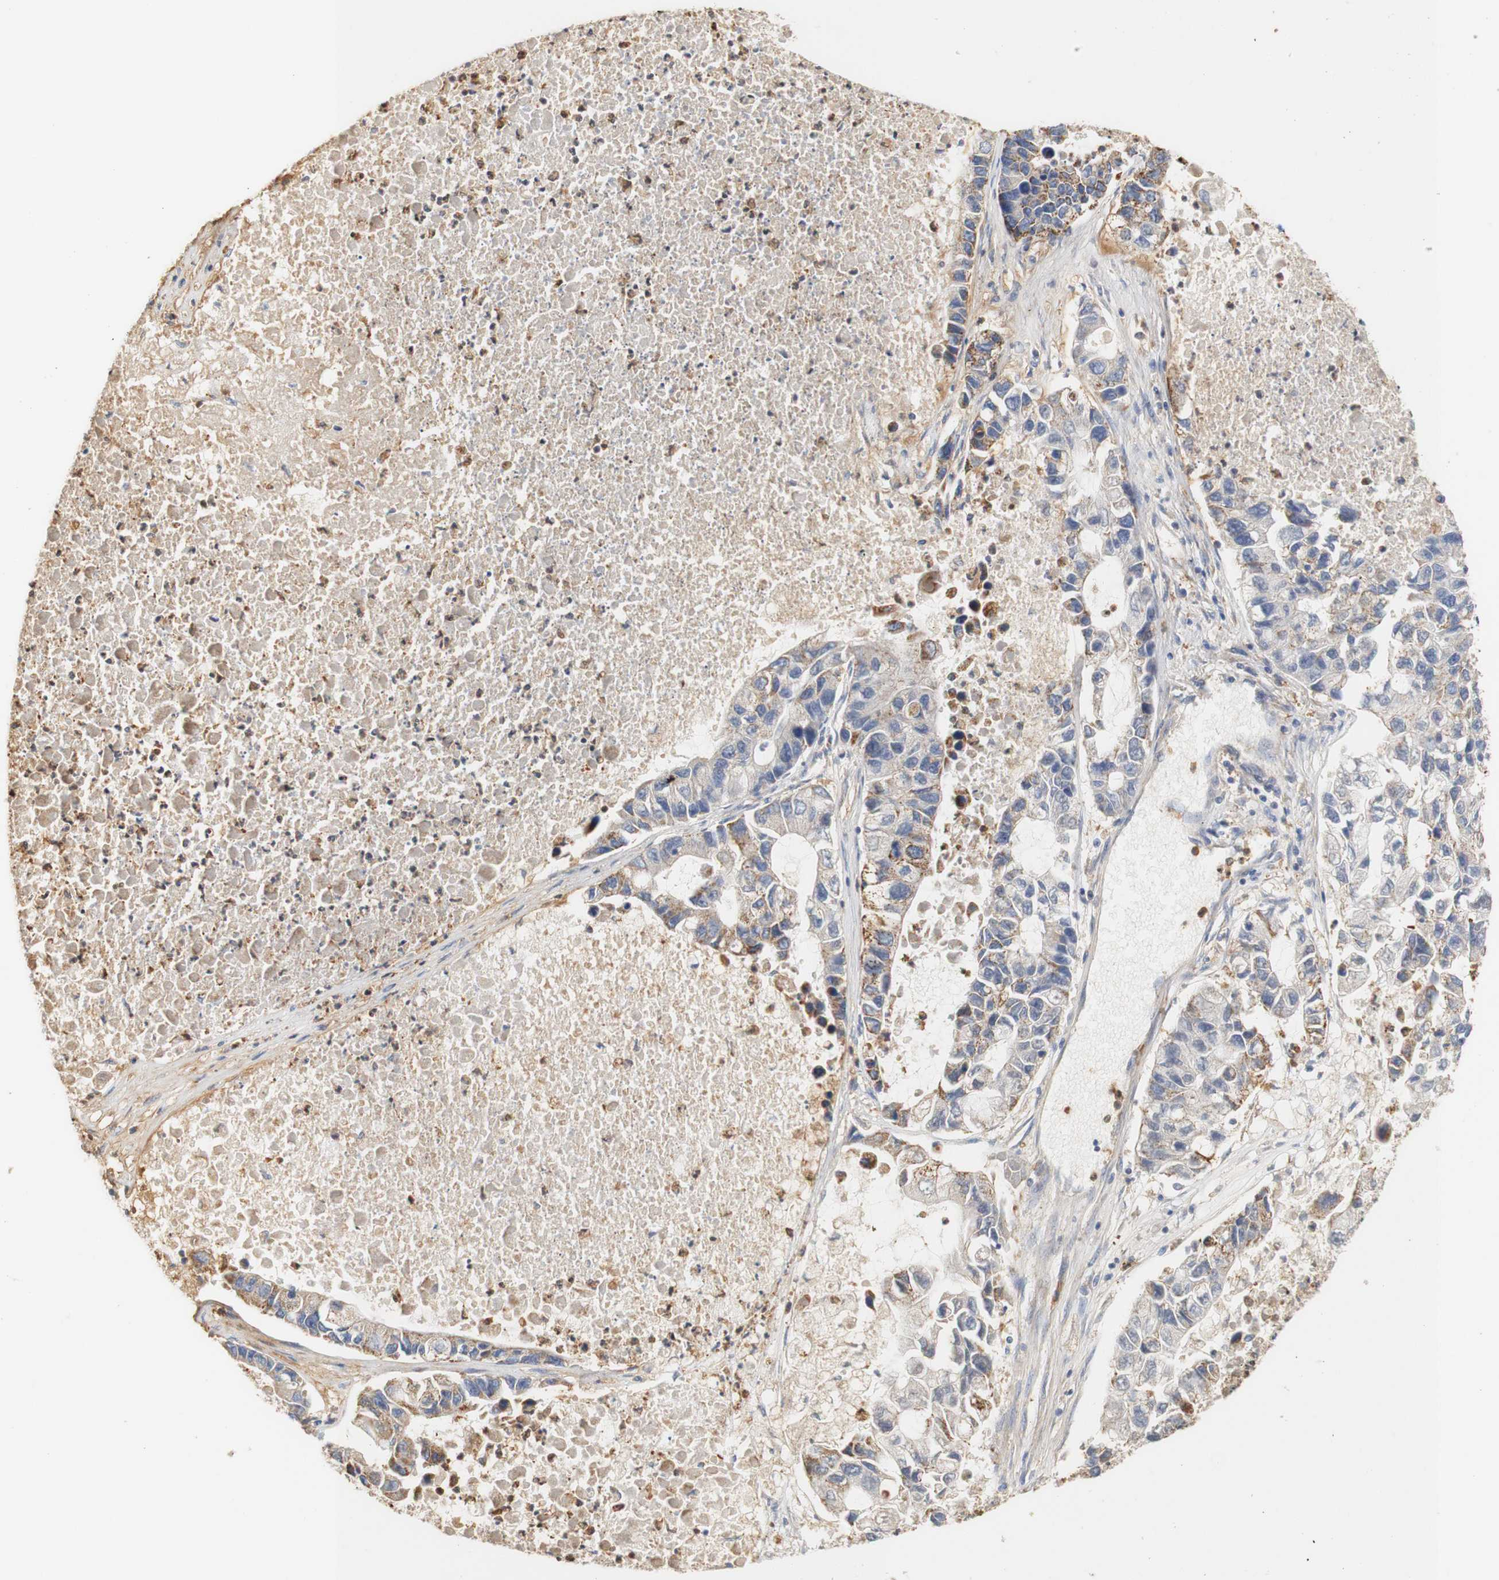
{"staining": {"intensity": "moderate", "quantity": "<25%", "location": "cytoplasmic/membranous"}, "tissue": "lung cancer", "cell_type": "Tumor cells", "image_type": "cancer", "snomed": [{"axis": "morphology", "description": "Adenocarcinoma, NOS"}, {"axis": "topography", "description": "Lung"}], "caption": "Immunohistochemical staining of lung cancer exhibits moderate cytoplasmic/membranous protein expression in approximately <25% of tumor cells. The protein is stained brown, and the nuclei are stained in blue (DAB (3,3'-diaminobenzidine) IHC with brightfield microscopy, high magnification).", "gene": "PCDH7", "patient": {"sex": "female", "age": 51}}